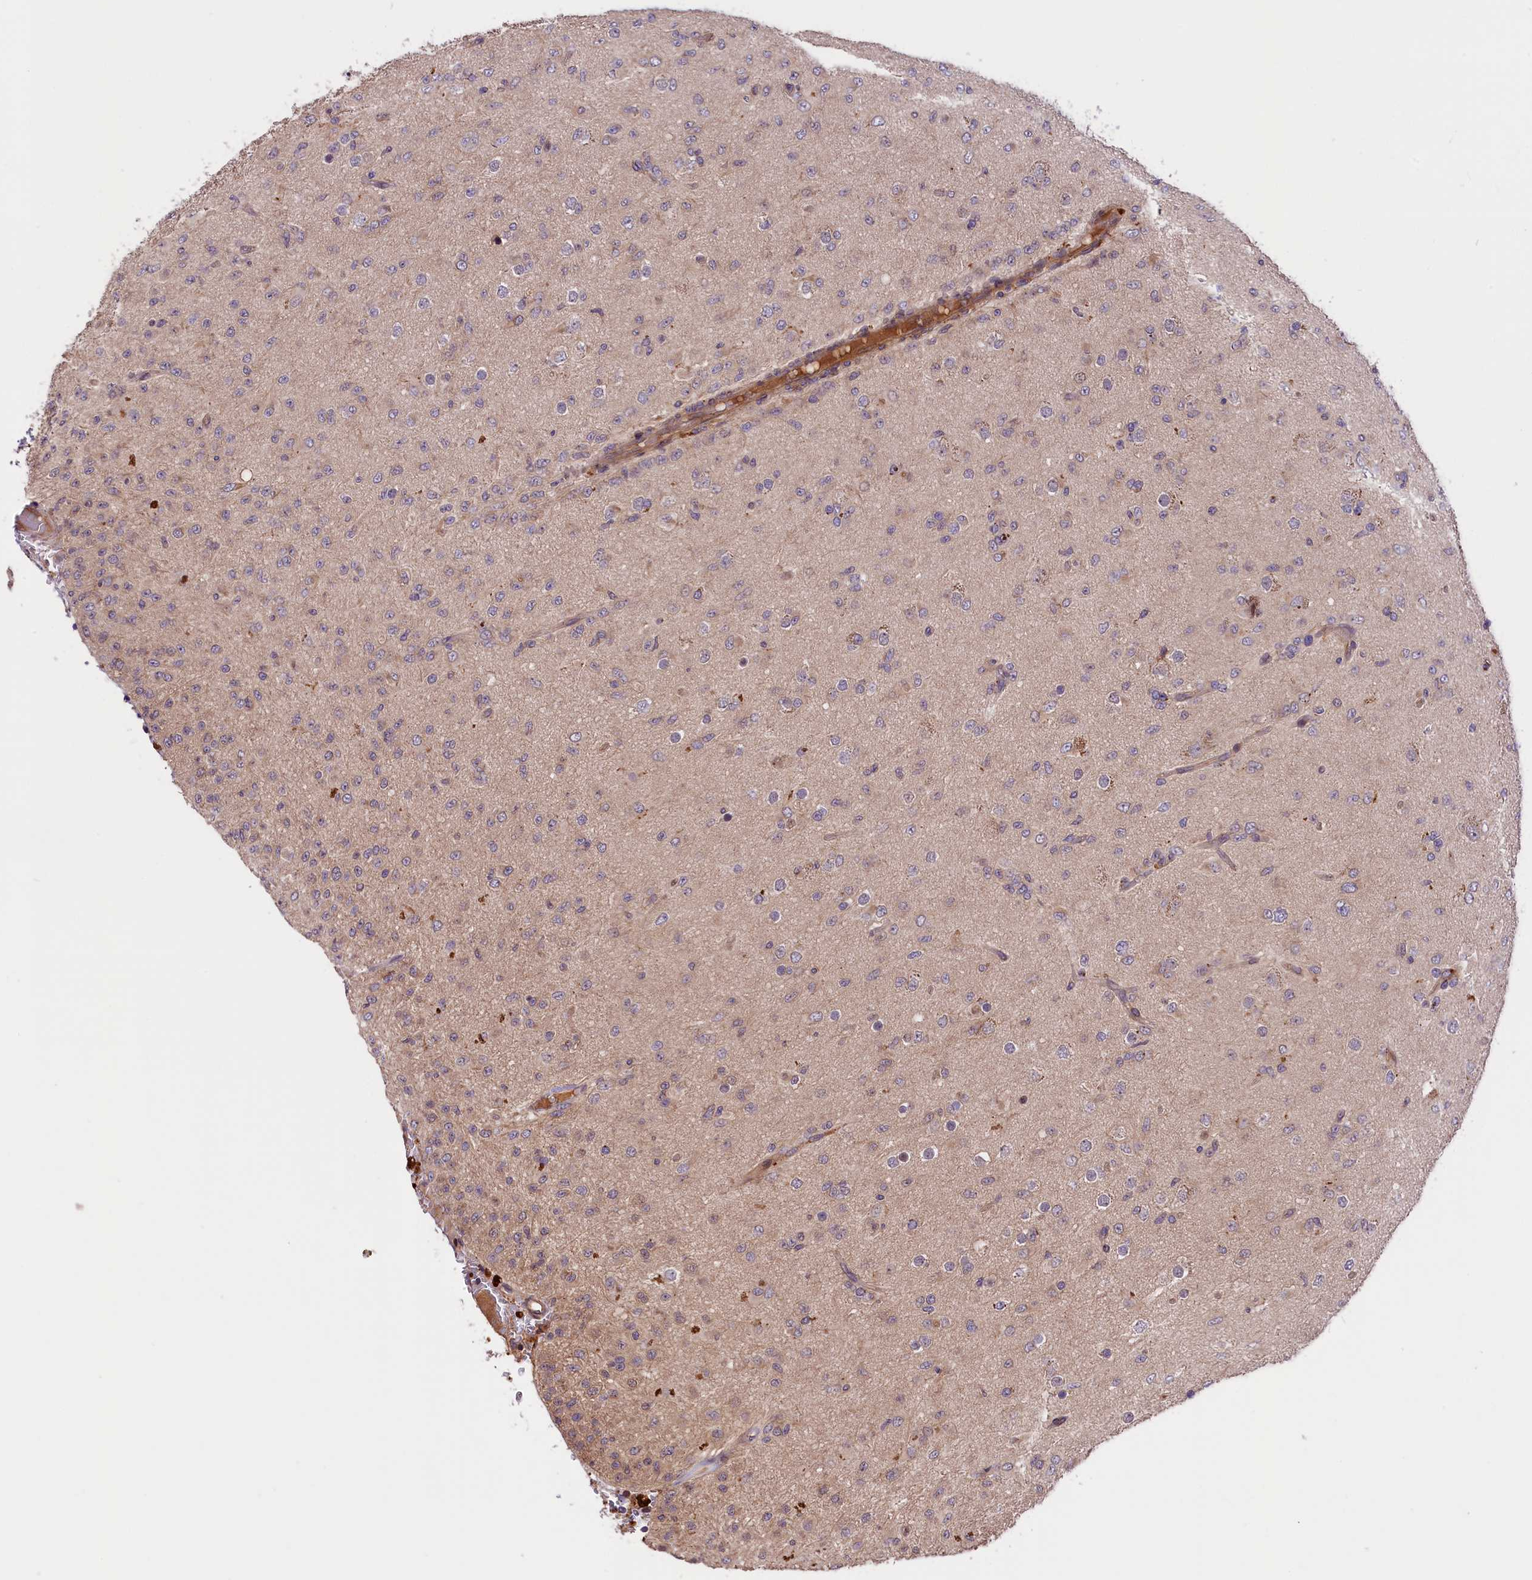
{"staining": {"intensity": "weak", "quantity": "<25%", "location": "cytoplasmic/membranous"}, "tissue": "glioma", "cell_type": "Tumor cells", "image_type": "cancer", "snomed": [{"axis": "morphology", "description": "Glioma, malignant, Low grade"}, {"axis": "topography", "description": "Brain"}], "caption": "Human glioma stained for a protein using immunohistochemistry reveals no positivity in tumor cells.", "gene": "SETD6", "patient": {"sex": "male", "age": 65}}